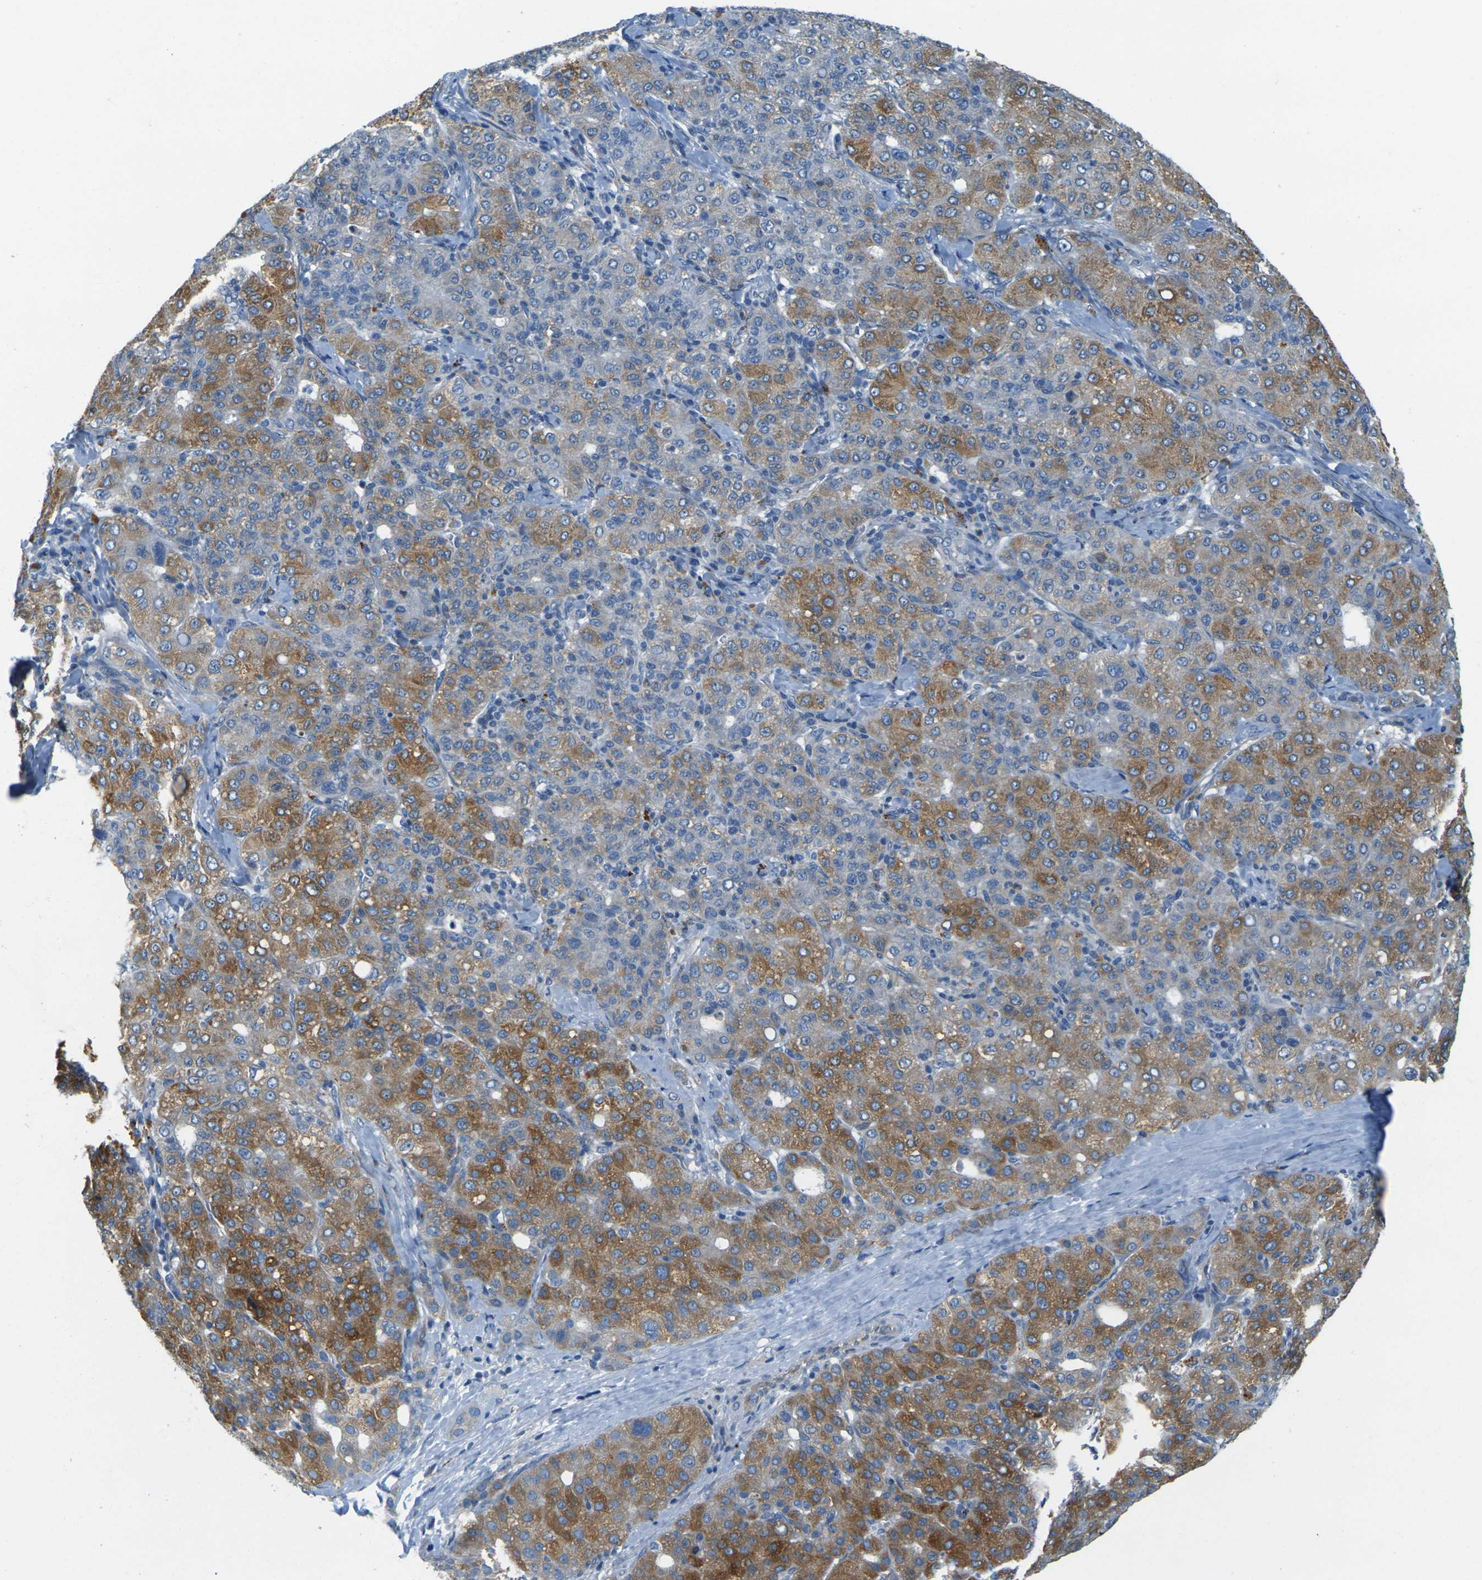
{"staining": {"intensity": "moderate", "quantity": ">75%", "location": "cytoplasmic/membranous"}, "tissue": "liver cancer", "cell_type": "Tumor cells", "image_type": "cancer", "snomed": [{"axis": "morphology", "description": "Carcinoma, Hepatocellular, NOS"}, {"axis": "topography", "description": "Liver"}], "caption": "Moderate cytoplasmic/membranous protein expression is seen in about >75% of tumor cells in liver hepatocellular carcinoma.", "gene": "CYP2C8", "patient": {"sex": "male", "age": 65}}